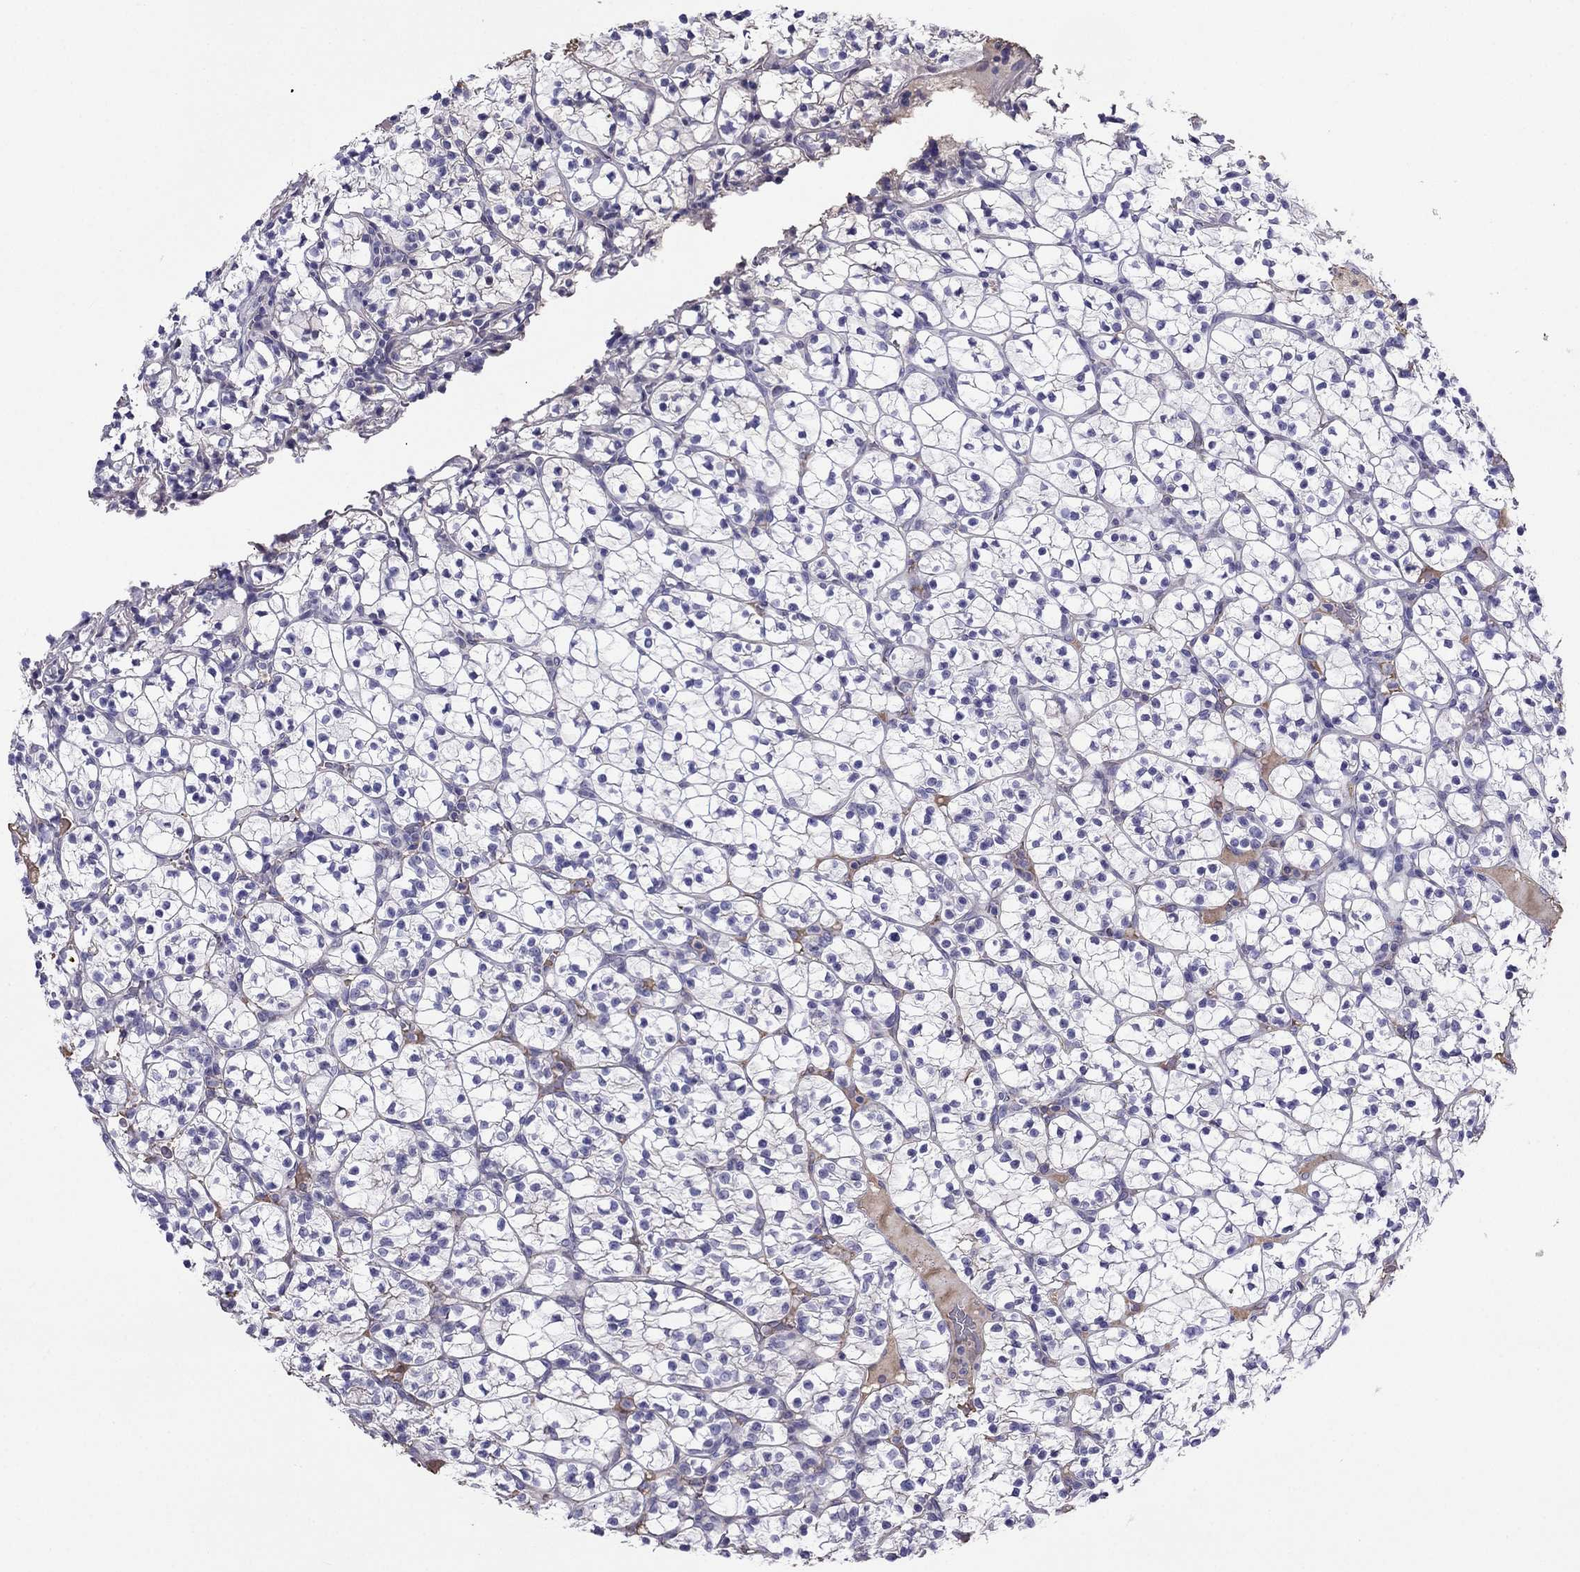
{"staining": {"intensity": "negative", "quantity": "none", "location": "none"}, "tissue": "renal cancer", "cell_type": "Tumor cells", "image_type": "cancer", "snomed": [{"axis": "morphology", "description": "Adenocarcinoma, NOS"}, {"axis": "topography", "description": "Kidney"}], "caption": "High magnification brightfield microscopy of renal cancer (adenocarcinoma) stained with DAB (brown) and counterstained with hematoxylin (blue): tumor cells show no significant staining. (DAB (3,3'-diaminobenzidine) IHC, high magnification).", "gene": "TBC1D21", "patient": {"sex": "female", "age": 89}}